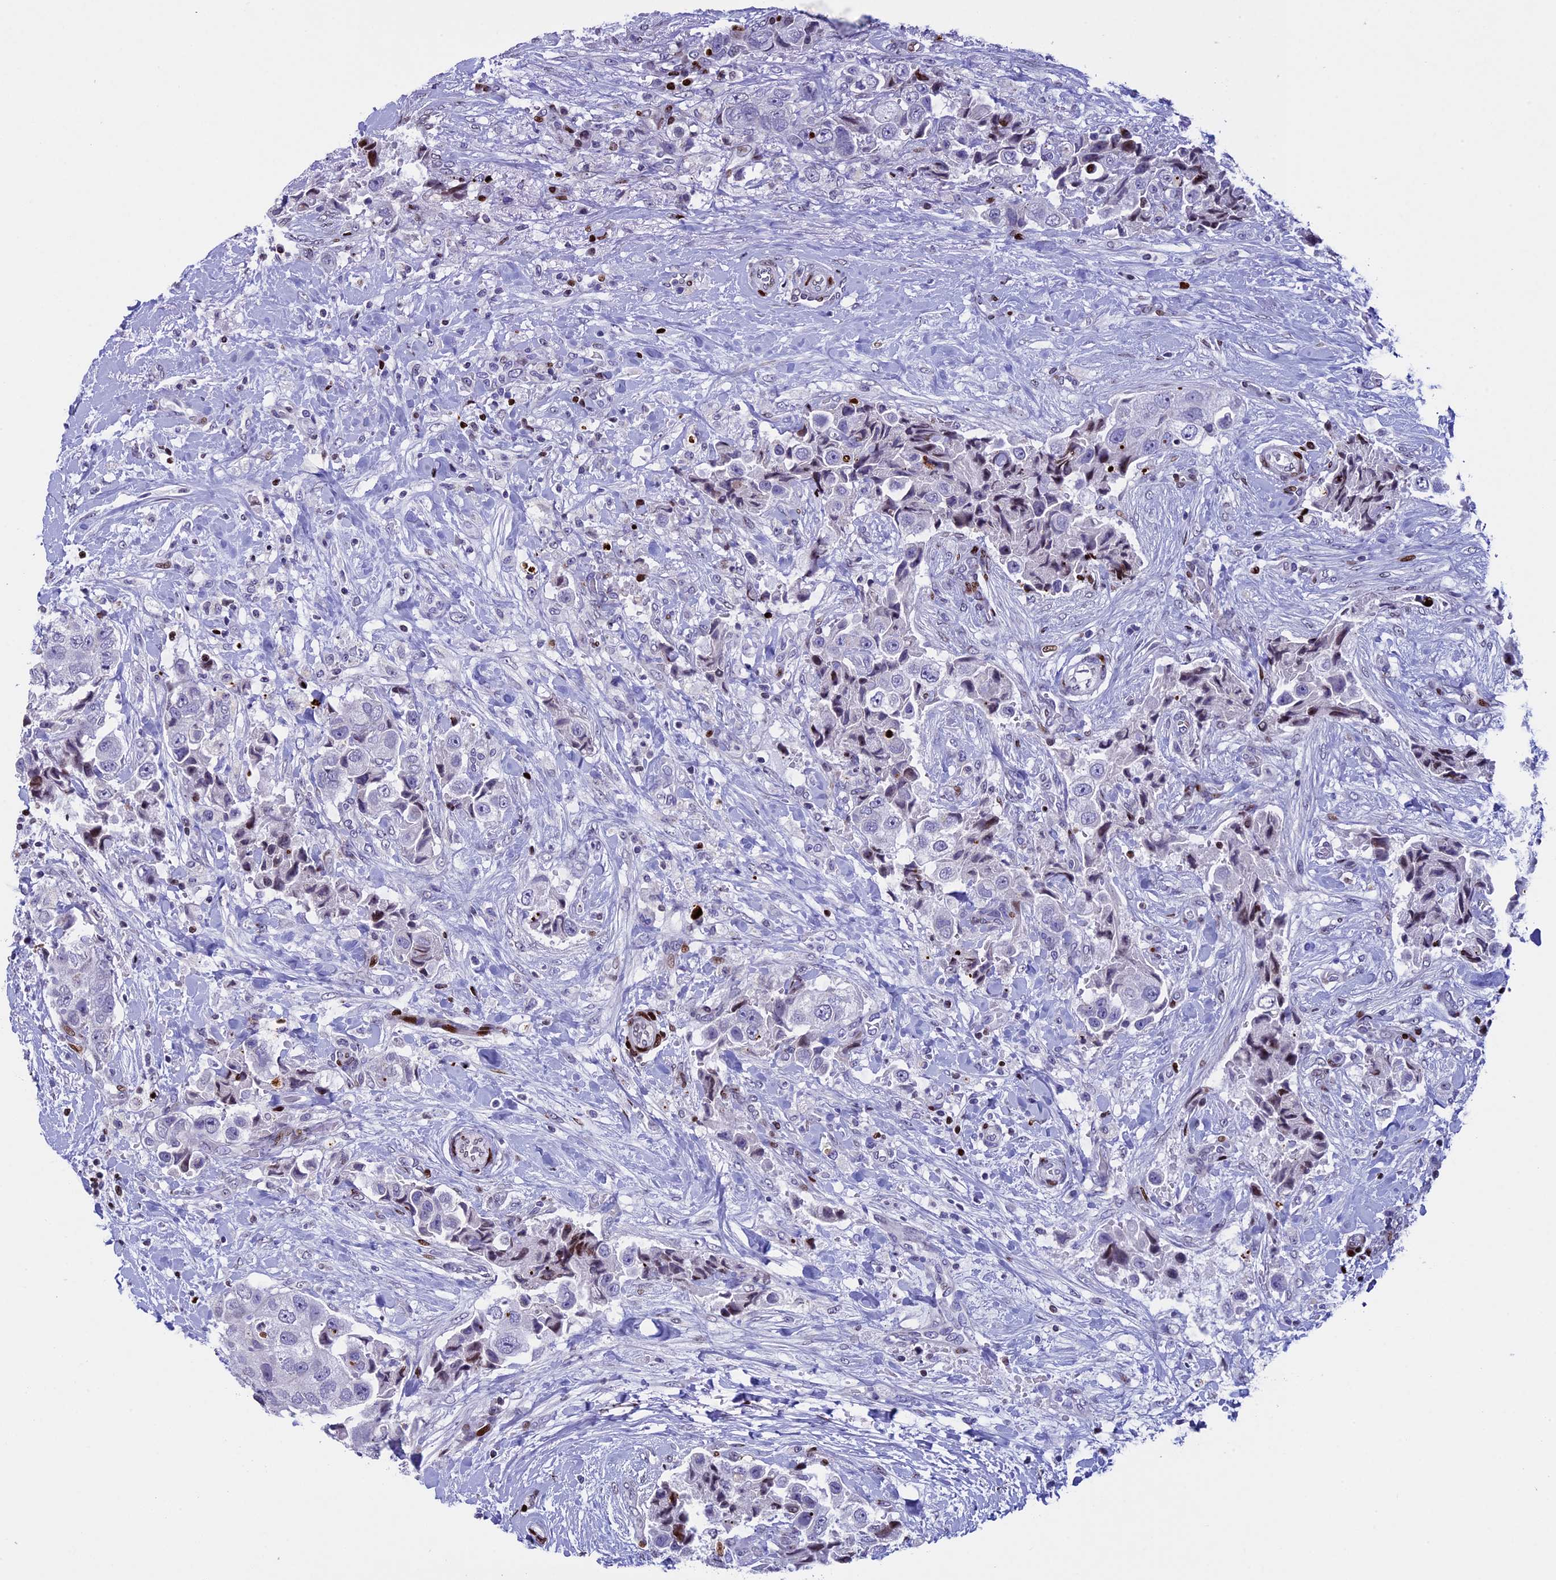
{"staining": {"intensity": "moderate", "quantity": "<25%", "location": "nuclear"}, "tissue": "breast cancer", "cell_type": "Tumor cells", "image_type": "cancer", "snomed": [{"axis": "morphology", "description": "Normal tissue, NOS"}, {"axis": "morphology", "description": "Duct carcinoma"}, {"axis": "topography", "description": "Breast"}], "caption": "Immunohistochemistry (IHC) staining of invasive ductal carcinoma (breast), which displays low levels of moderate nuclear staining in approximately <25% of tumor cells indicating moderate nuclear protein staining. The staining was performed using DAB (brown) for protein detection and nuclei were counterstained in hematoxylin (blue).", "gene": "BTBD3", "patient": {"sex": "female", "age": 62}}